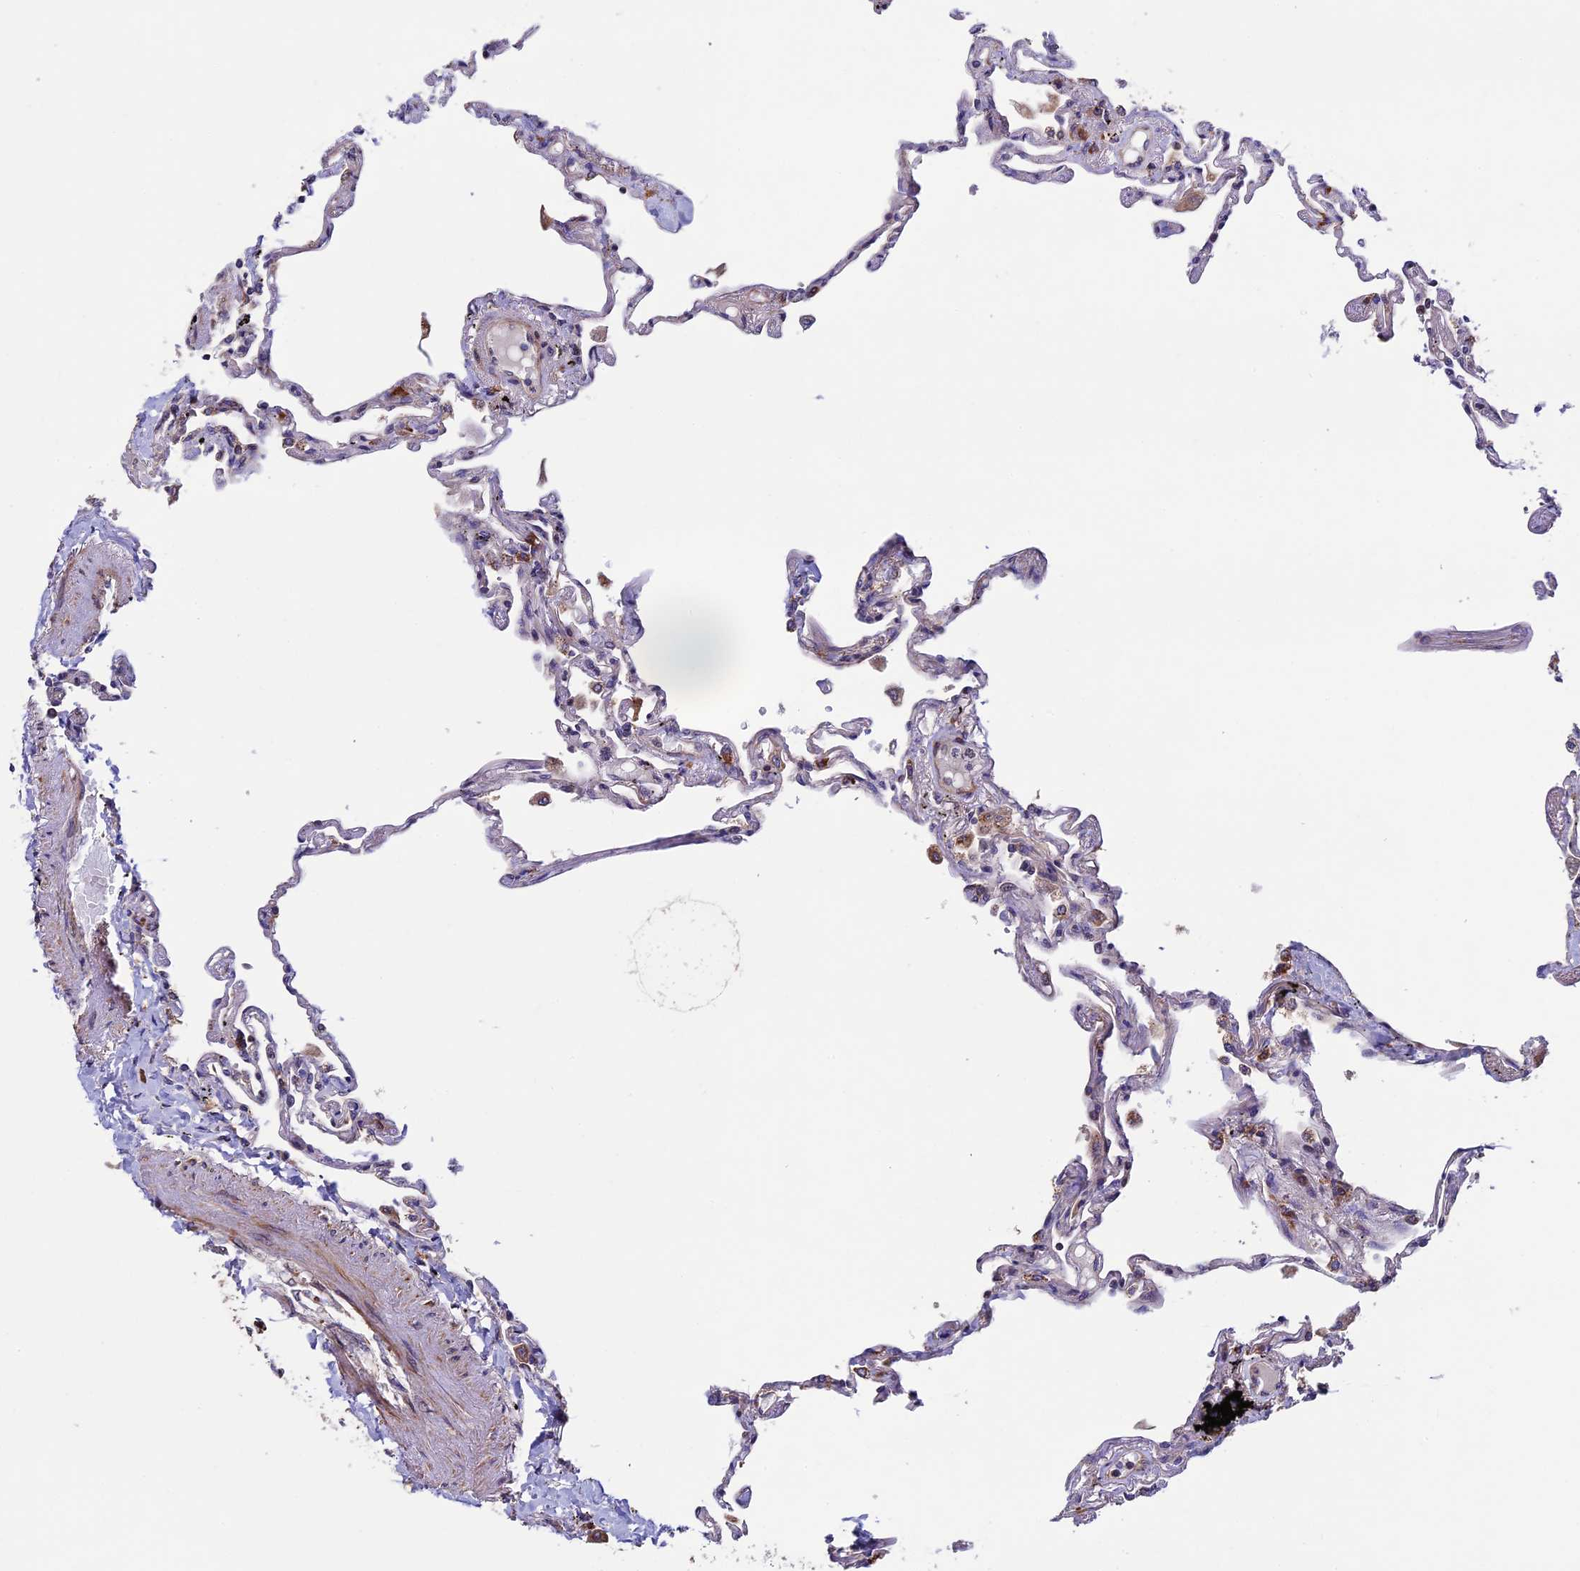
{"staining": {"intensity": "weak", "quantity": "25%-75%", "location": "cytoplasmic/membranous"}, "tissue": "lung", "cell_type": "Alveolar cells", "image_type": "normal", "snomed": [{"axis": "morphology", "description": "Normal tissue, NOS"}, {"axis": "topography", "description": "Lung"}], "caption": "This is an image of IHC staining of normal lung, which shows weak staining in the cytoplasmic/membranous of alveolar cells.", "gene": "RNF17", "patient": {"sex": "female", "age": 67}}